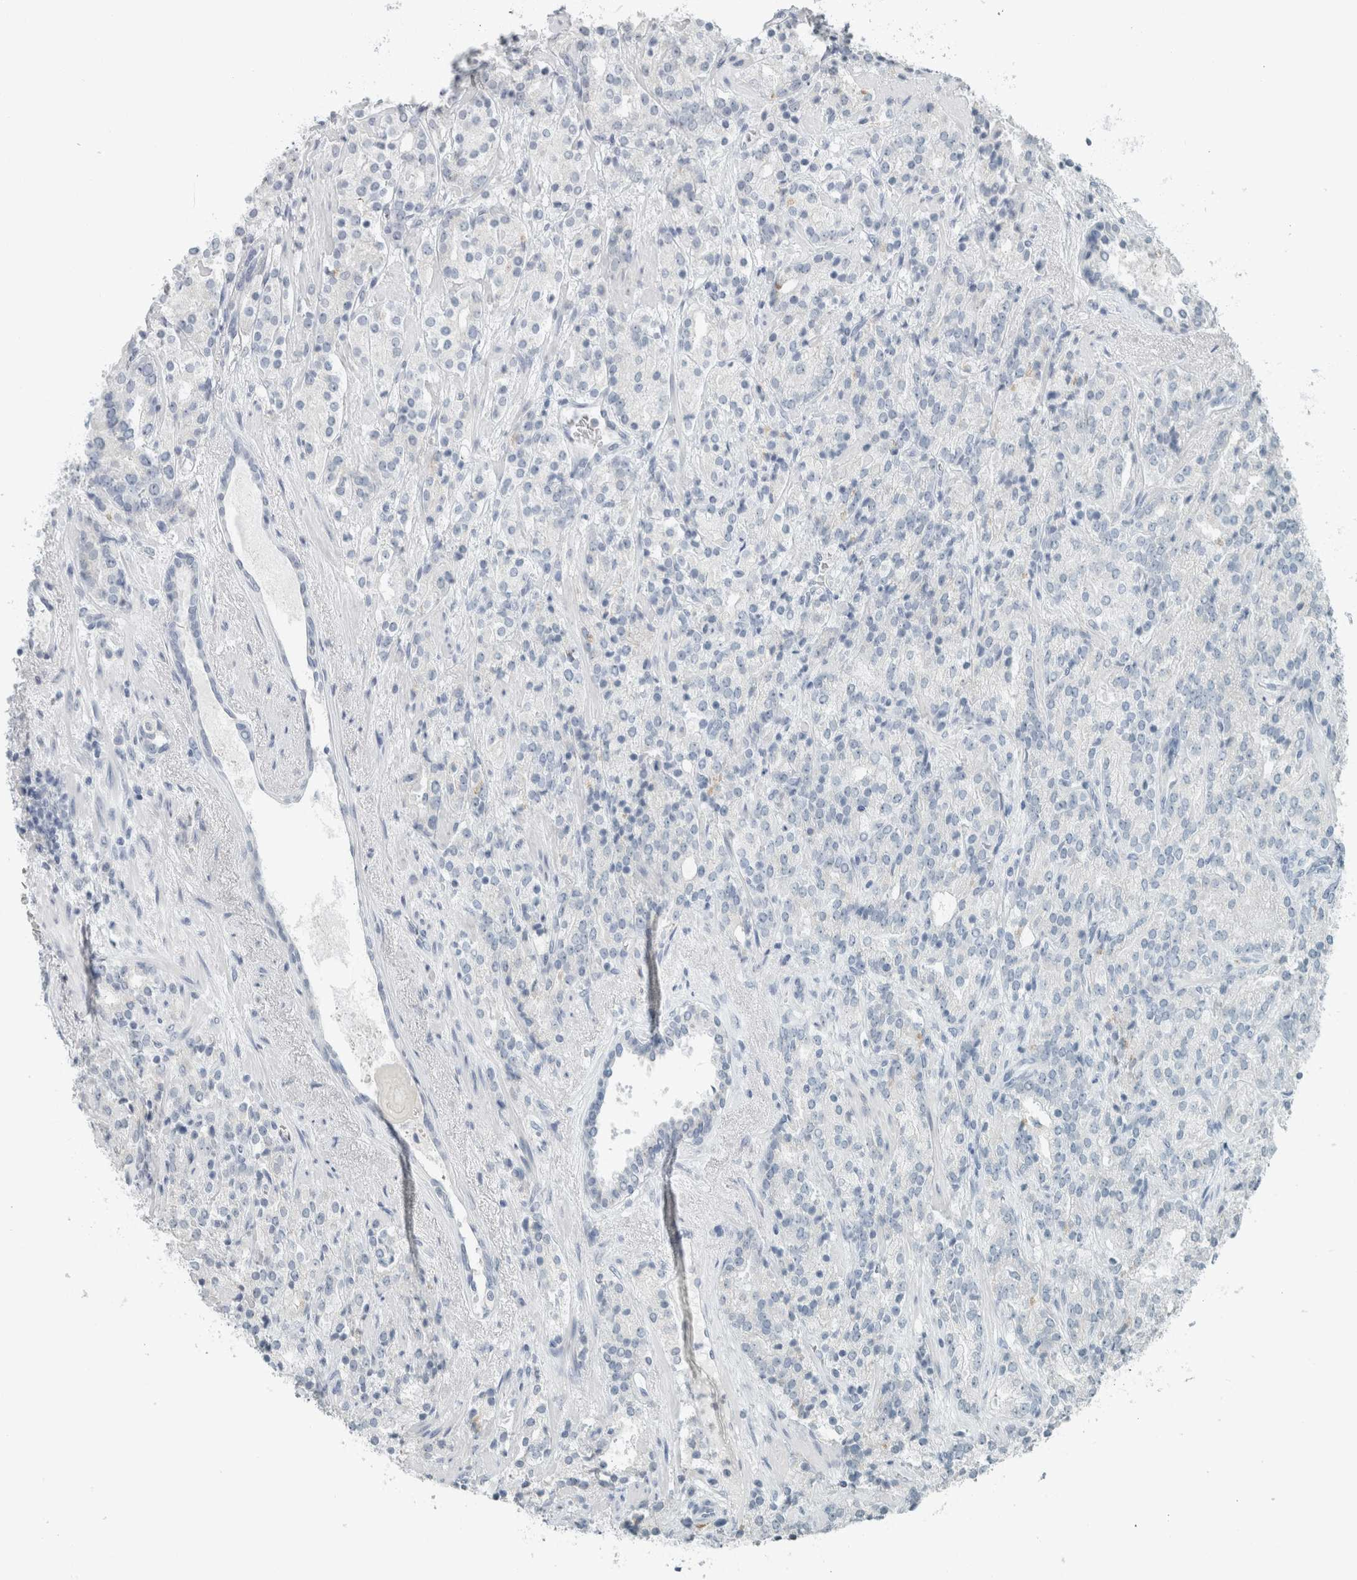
{"staining": {"intensity": "negative", "quantity": "none", "location": "none"}, "tissue": "prostate cancer", "cell_type": "Tumor cells", "image_type": "cancer", "snomed": [{"axis": "morphology", "description": "Adenocarcinoma, High grade"}, {"axis": "topography", "description": "Prostate"}], "caption": "An IHC micrograph of high-grade adenocarcinoma (prostate) is shown. There is no staining in tumor cells of high-grade adenocarcinoma (prostate). (IHC, brightfield microscopy, high magnification).", "gene": "TRIT1", "patient": {"sex": "male", "age": 71}}